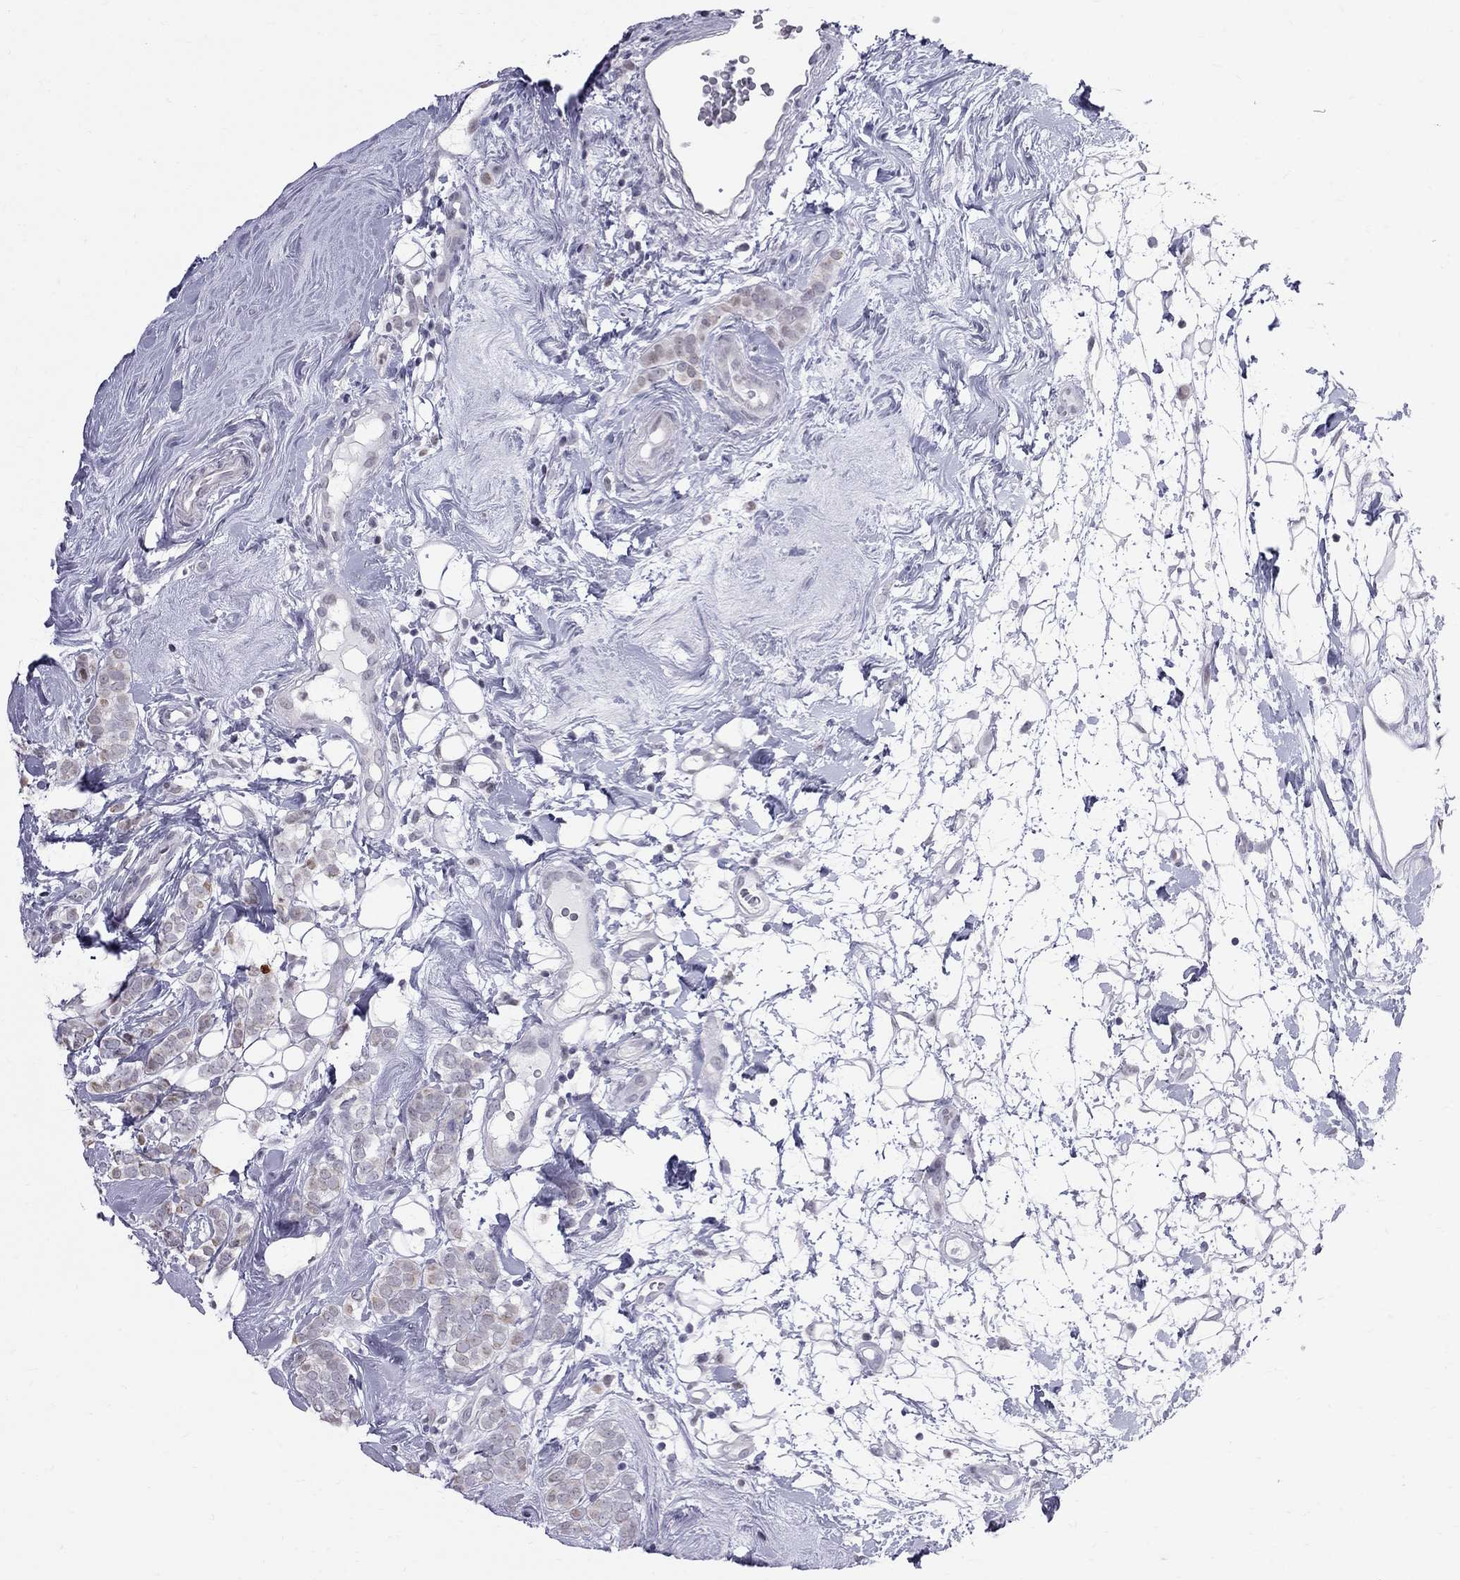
{"staining": {"intensity": "weak", "quantity": "25%-75%", "location": "cytoplasmic/membranous"}, "tissue": "breast cancer", "cell_type": "Tumor cells", "image_type": "cancer", "snomed": [{"axis": "morphology", "description": "Lobular carcinoma"}, {"axis": "topography", "description": "Breast"}], "caption": "IHC staining of breast cancer (lobular carcinoma), which demonstrates low levels of weak cytoplasmic/membranous positivity in approximately 25%-75% of tumor cells indicating weak cytoplasmic/membranous protein staining. The staining was performed using DAB (brown) for protein detection and nuclei were counterstained in hematoxylin (blue).", "gene": "MUC15", "patient": {"sex": "female", "age": 49}}